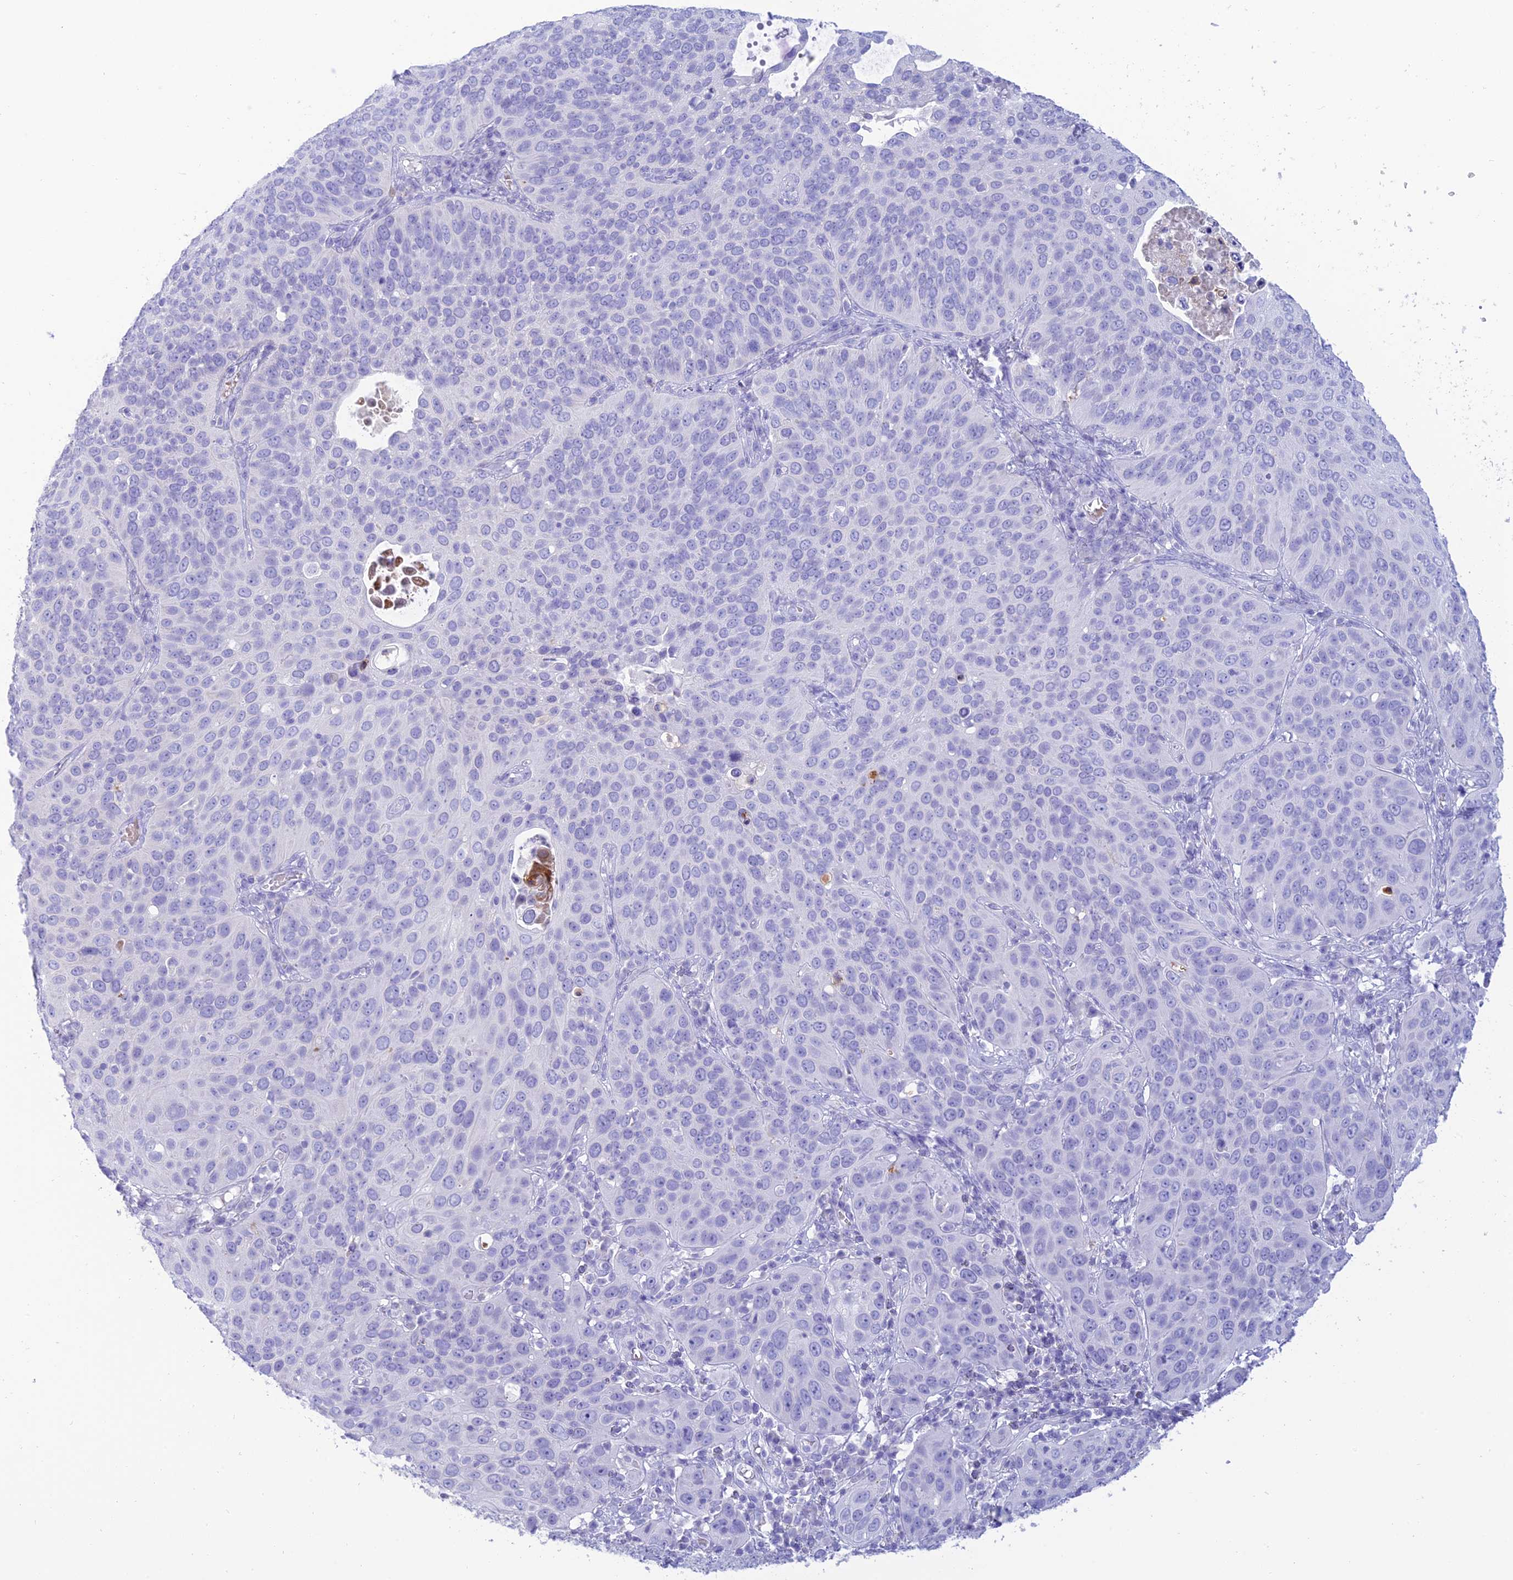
{"staining": {"intensity": "negative", "quantity": "none", "location": "none"}, "tissue": "cervical cancer", "cell_type": "Tumor cells", "image_type": "cancer", "snomed": [{"axis": "morphology", "description": "Squamous cell carcinoma, NOS"}, {"axis": "topography", "description": "Cervix"}], "caption": "Protein analysis of cervical cancer (squamous cell carcinoma) demonstrates no significant positivity in tumor cells.", "gene": "MAL2", "patient": {"sex": "female", "age": 36}}